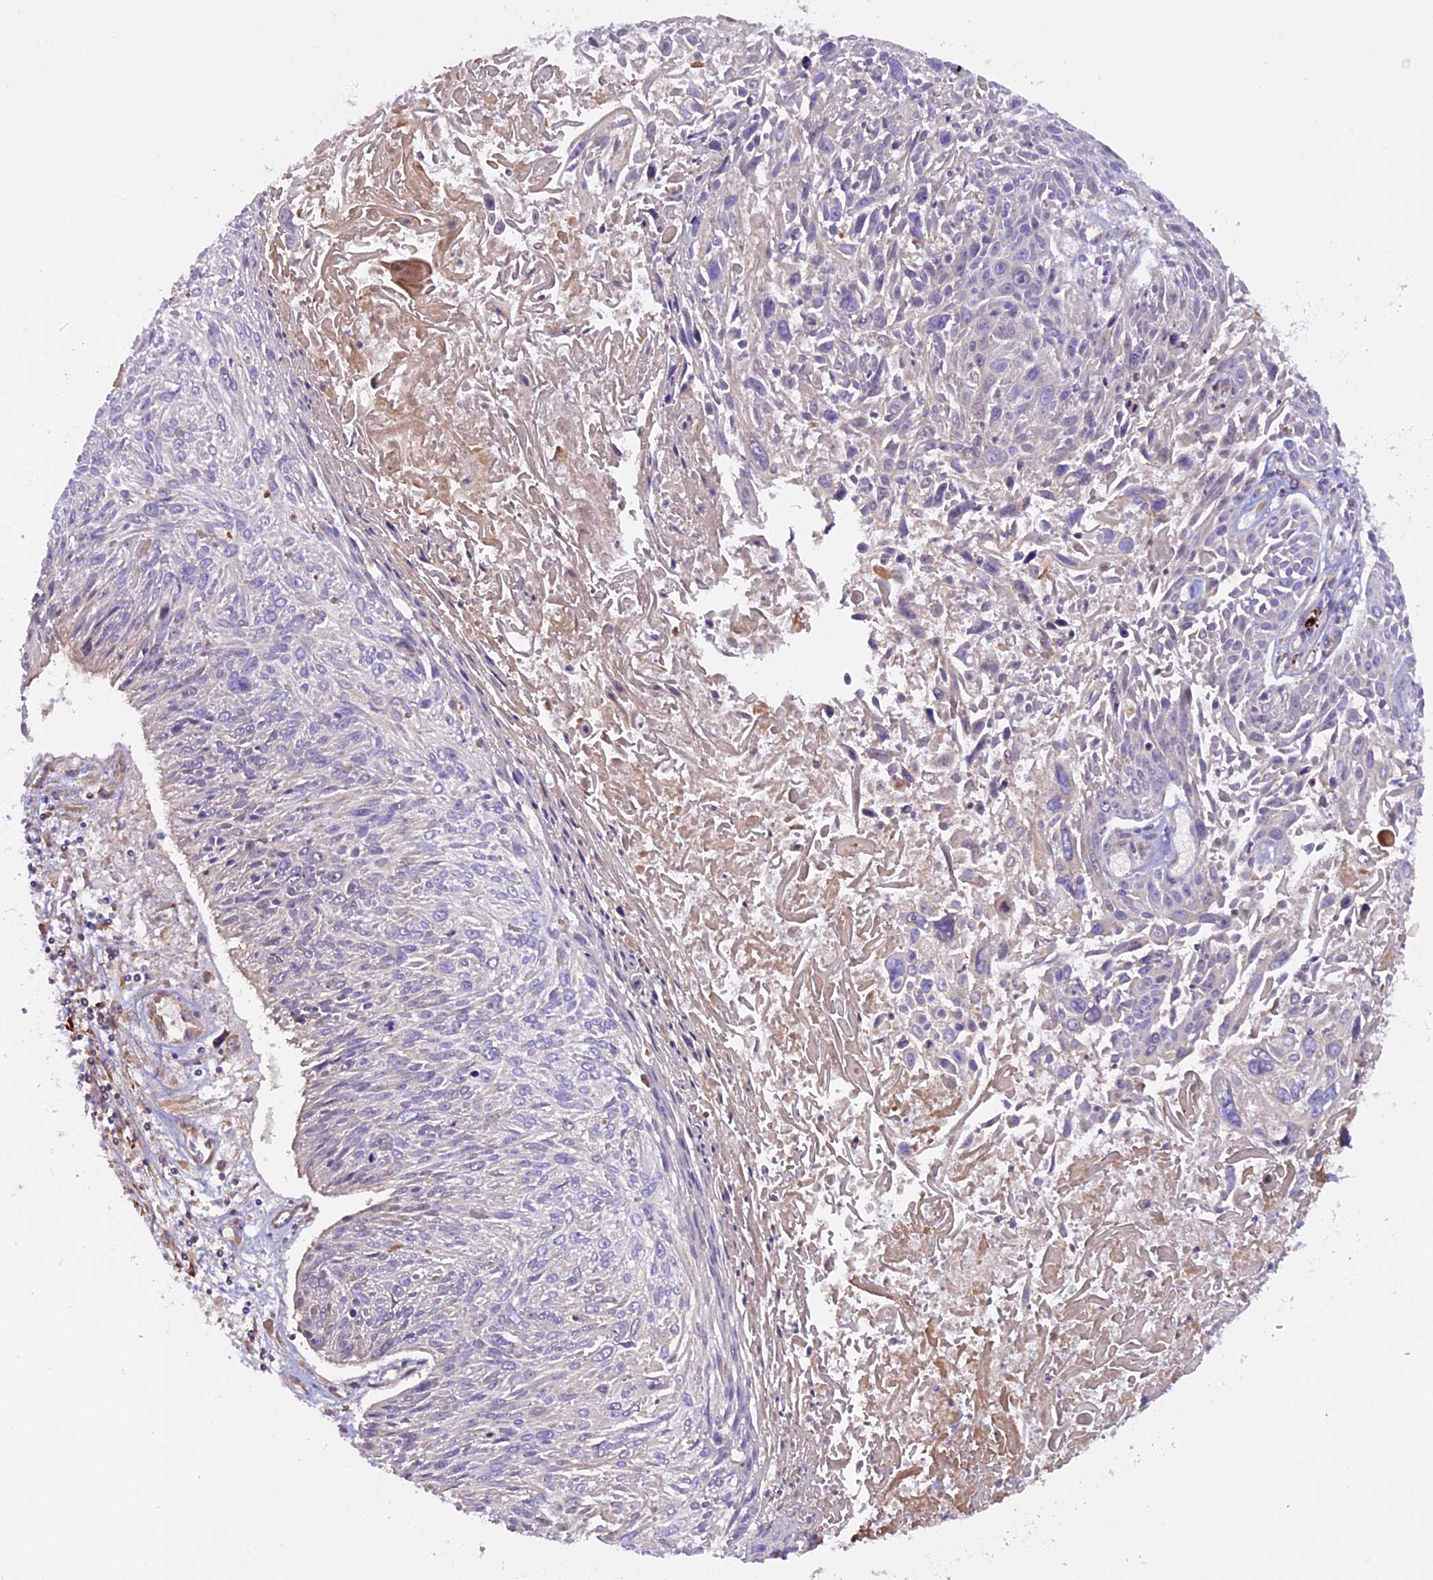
{"staining": {"intensity": "negative", "quantity": "none", "location": "none"}, "tissue": "cervical cancer", "cell_type": "Tumor cells", "image_type": "cancer", "snomed": [{"axis": "morphology", "description": "Squamous cell carcinoma, NOS"}, {"axis": "topography", "description": "Cervix"}], "caption": "Tumor cells are negative for brown protein staining in cervical cancer (squamous cell carcinoma).", "gene": "FRY", "patient": {"sex": "female", "age": 51}}